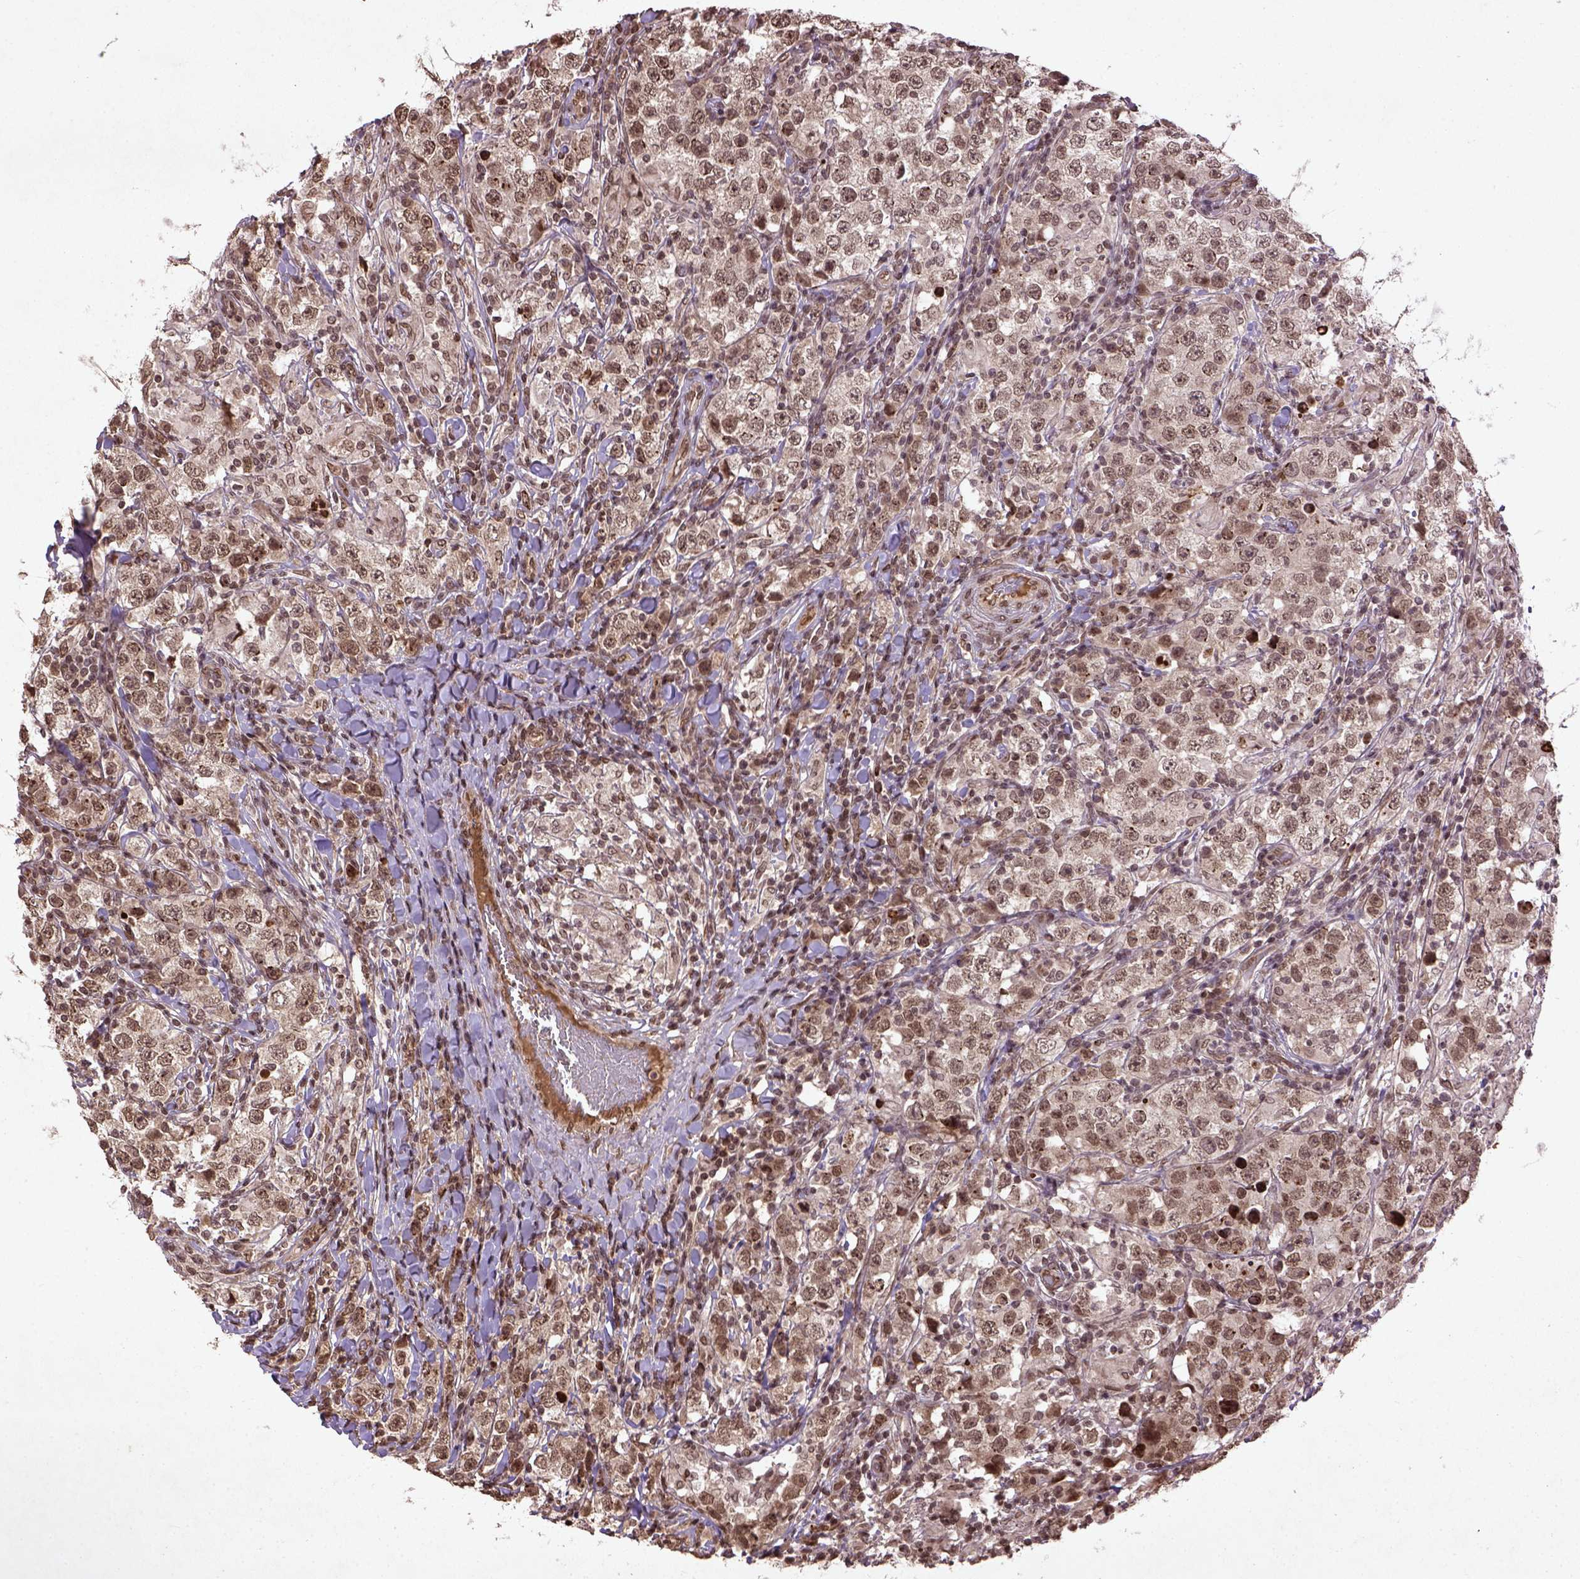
{"staining": {"intensity": "moderate", "quantity": ">75%", "location": "nuclear"}, "tissue": "testis cancer", "cell_type": "Tumor cells", "image_type": "cancer", "snomed": [{"axis": "morphology", "description": "Seminoma, NOS"}, {"axis": "morphology", "description": "Carcinoma, Embryonal, NOS"}, {"axis": "topography", "description": "Testis"}], "caption": "This is a micrograph of immunohistochemistry (IHC) staining of seminoma (testis), which shows moderate positivity in the nuclear of tumor cells.", "gene": "BANF1", "patient": {"sex": "male", "age": 41}}